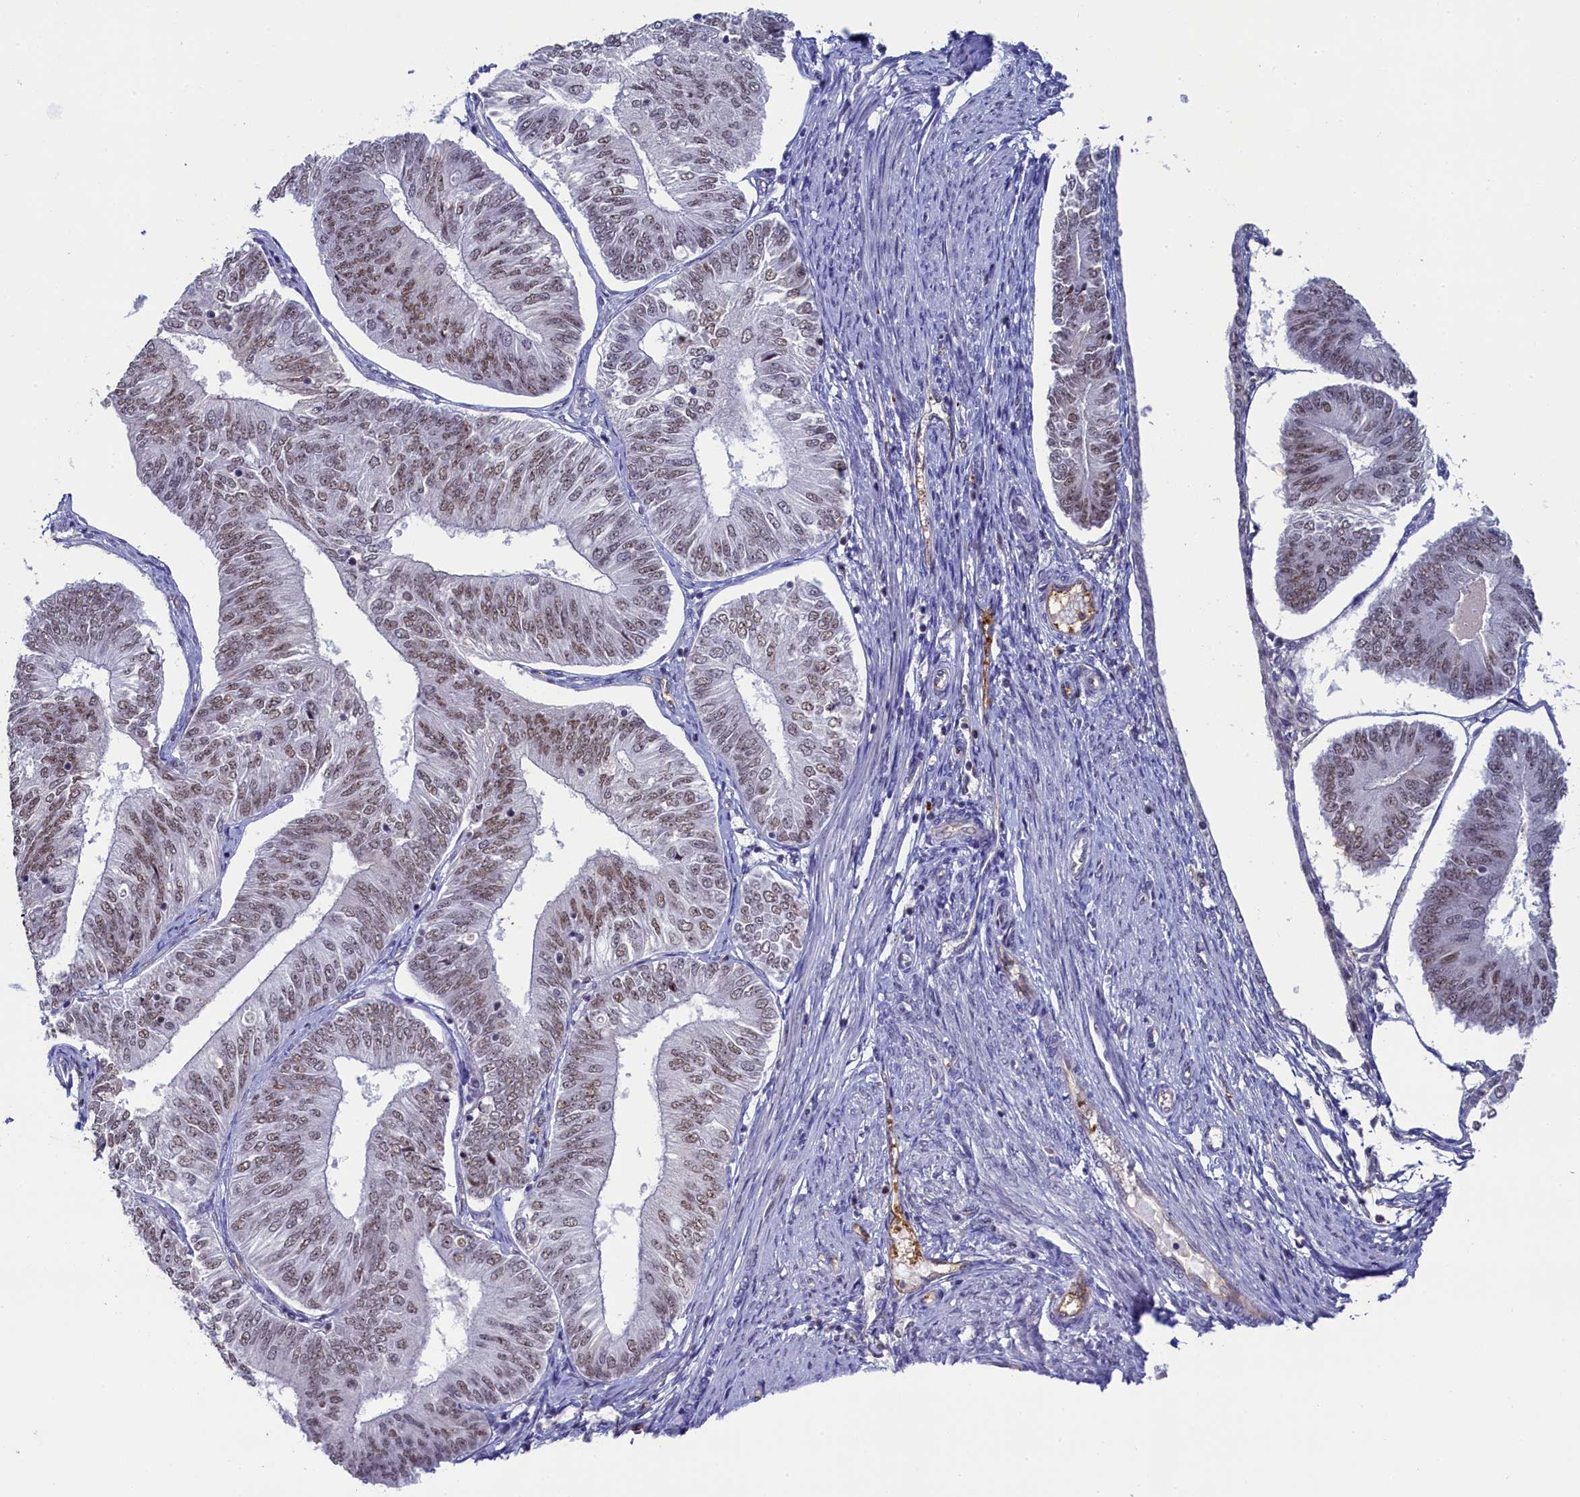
{"staining": {"intensity": "moderate", "quantity": ">75%", "location": "nuclear"}, "tissue": "endometrial cancer", "cell_type": "Tumor cells", "image_type": "cancer", "snomed": [{"axis": "morphology", "description": "Adenocarcinoma, NOS"}, {"axis": "topography", "description": "Endometrium"}], "caption": "Endometrial cancer (adenocarcinoma) tissue demonstrates moderate nuclear staining in about >75% of tumor cells", "gene": "INTS14", "patient": {"sex": "female", "age": 58}}